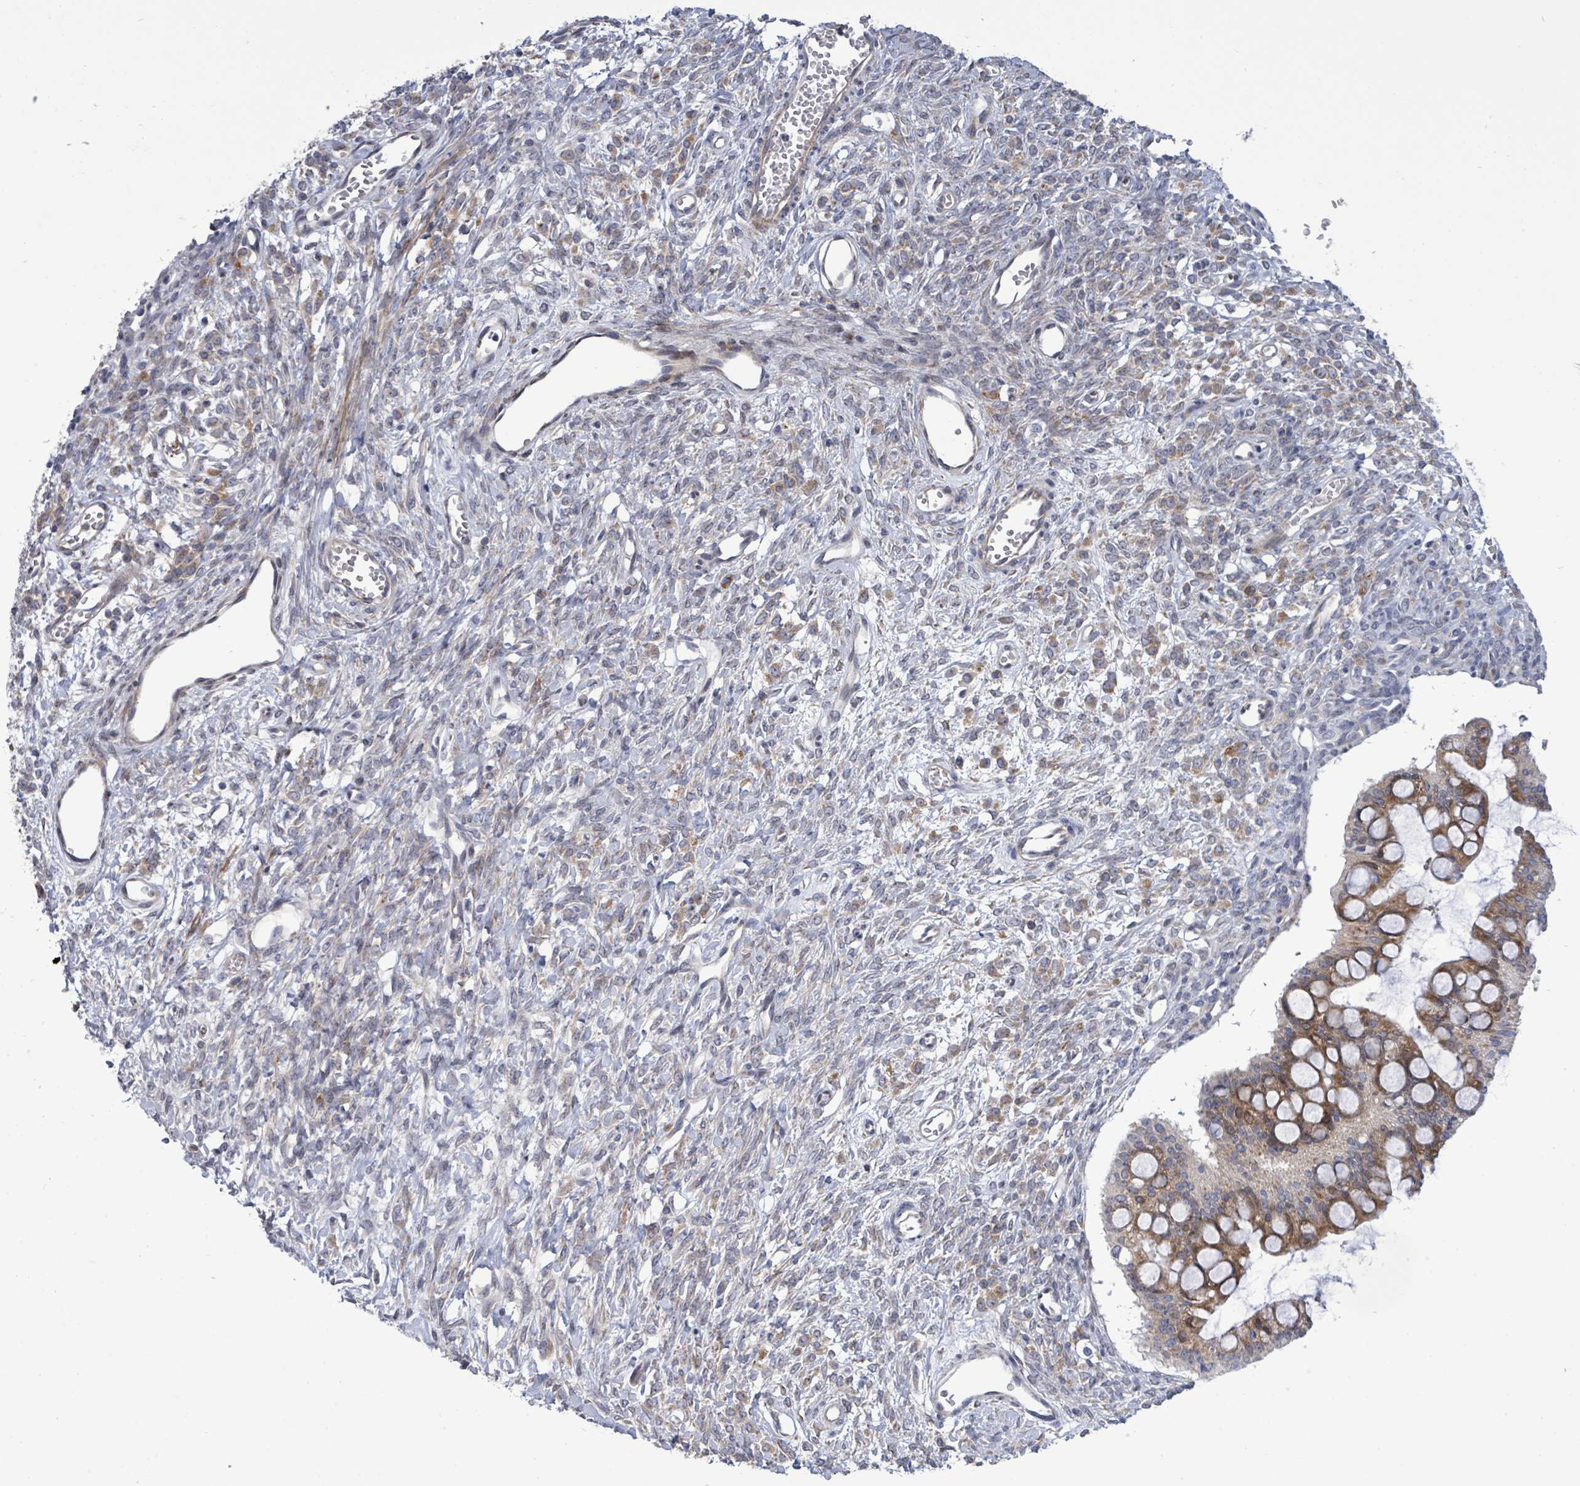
{"staining": {"intensity": "moderate", "quantity": ">75%", "location": "cytoplasmic/membranous"}, "tissue": "ovarian cancer", "cell_type": "Tumor cells", "image_type": "cancer", "snomed": [{"axis": "morphology", "description": "Cystadenocarcinoma, mucinous, NOS"}, {"axis": "topography", "description": "Ovary"}], "caption": "DAB immunohistochemical staining of human ovarian mucinous cystadenocarcinoma shows moderate cytoplasmic/membranous protein staining in approximately >75% of tumor cells.", "gene": "SAR1A", "patient": {"sex": "female", "age": 73}}